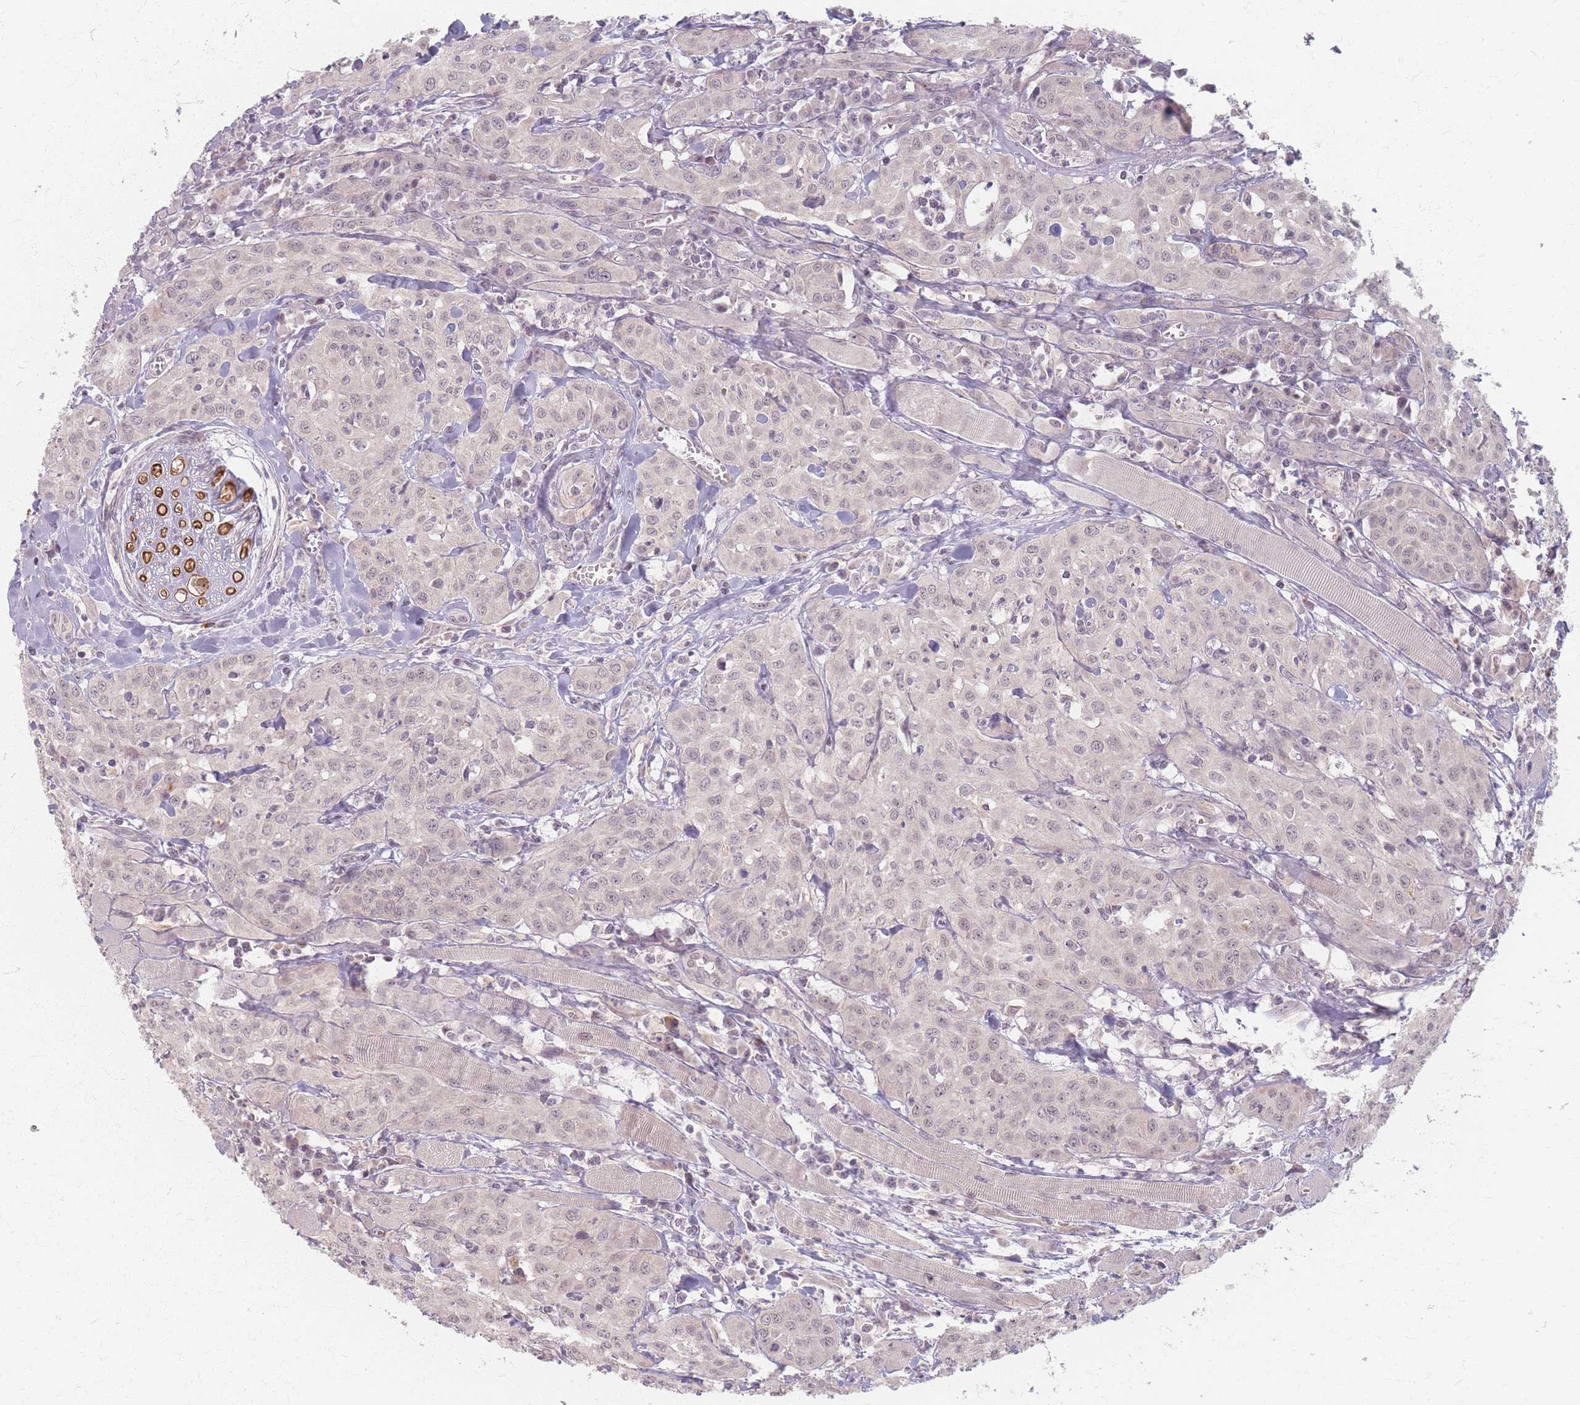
{"staining": {"intensity": "weak", "quantity": "<25%", "location": "nuclear"}, "tissue": "head and neck cancer", "cell_type": "Tumor cells", "image_type": "cancer", "snomed": [{"axis": "morphology", "description": "Squamous cell carcinoma, NOS"}, {"axis": "topography", "description": "Oral tissue"}, {"axis": "topography", "description": "Head-Neck"}], "caption": "The image exhibits no significant staining in tumor cells of head and neck cancer (squamous cell carcinoma).", "gene": "GABRA6", "patient": {"sex": "female", "age": 70}}